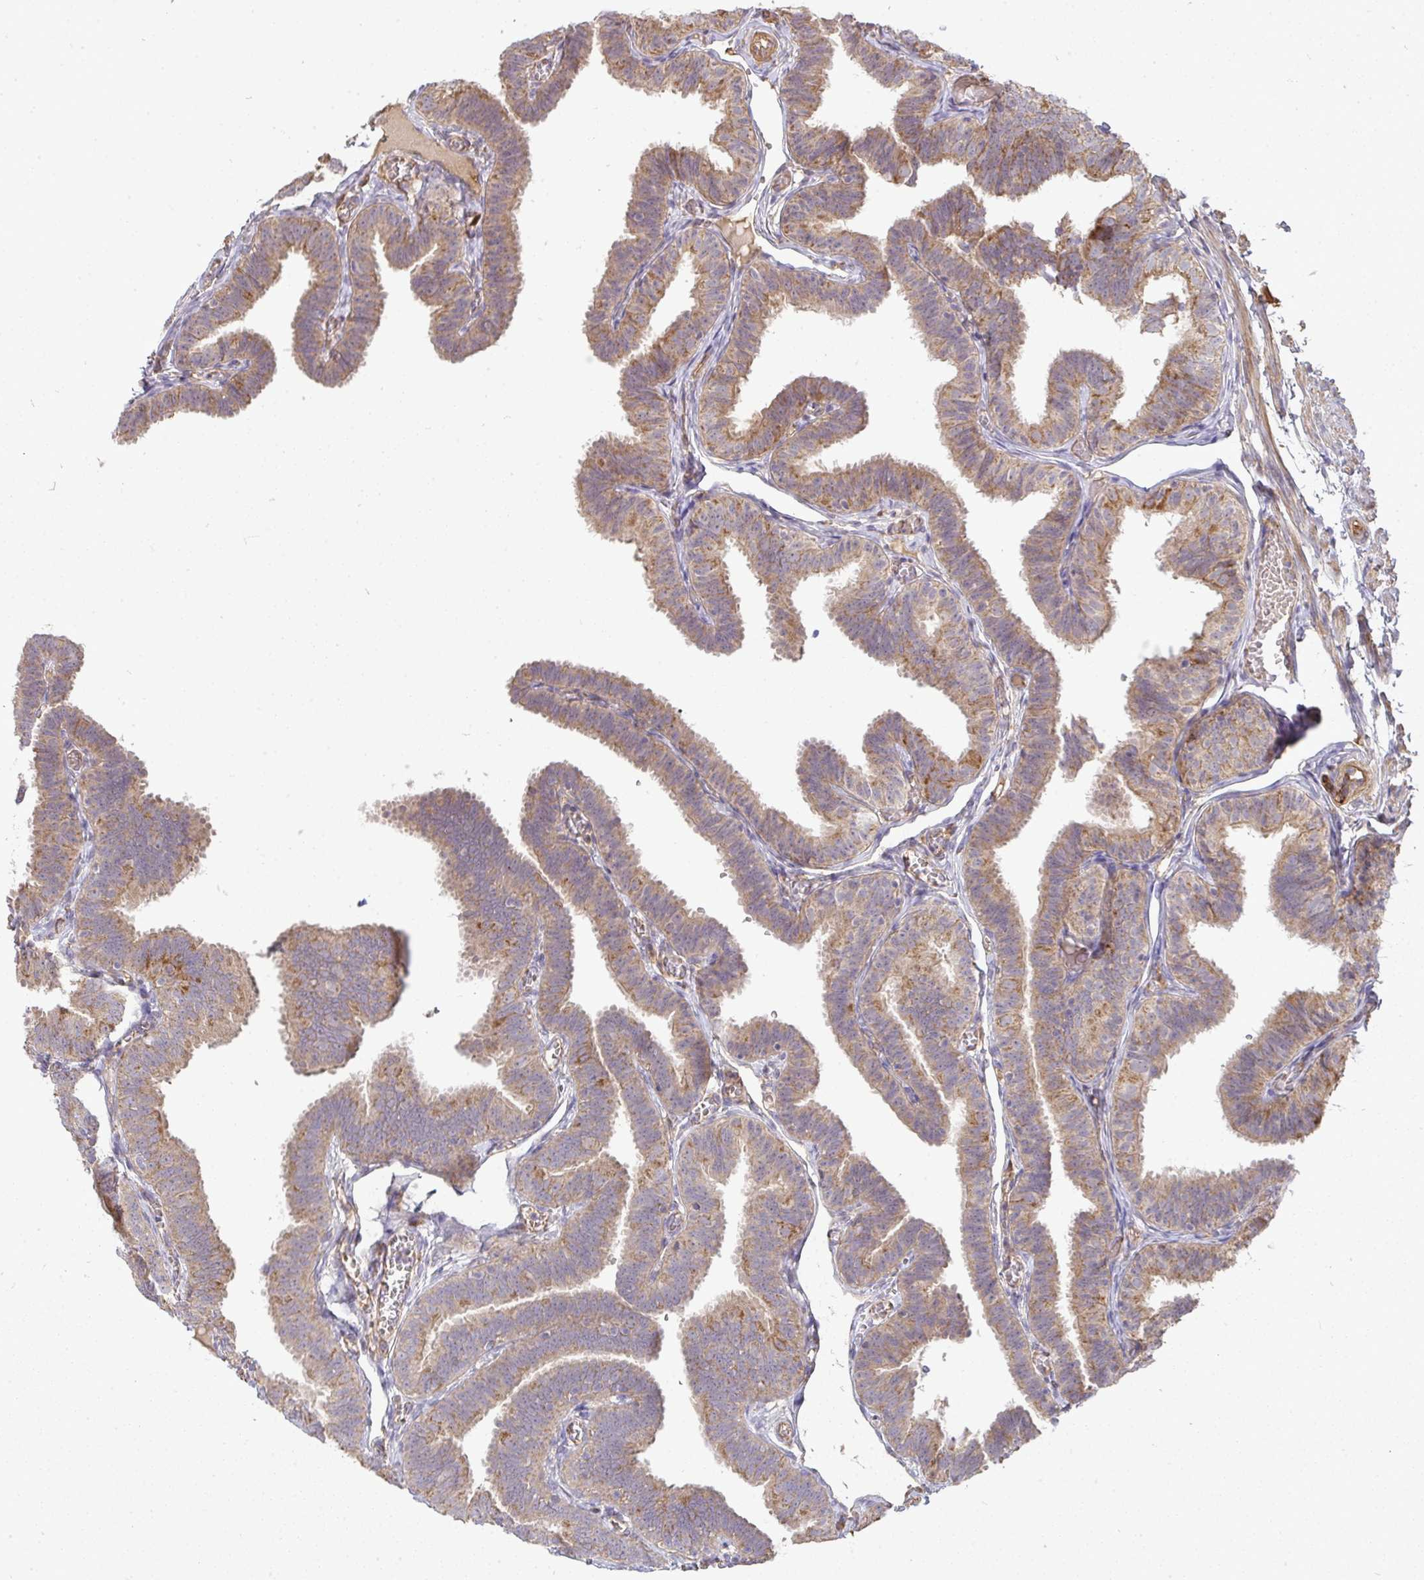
{"staining": {"intensity": "moderate", "quantity": ">75%", "location": "cytoplasmic/membranous"}, "tissue": "fallopian tube", "cell_type": "Glandular cells", "image_type": "normal", "snomed": [{"axis": "morphology", "description": "Normal tissue, NOS"}, {"axis": "topography", "description": "Fallopian tube"}], "caption": "A micrograph of fallopian tube stained for a protein exhibits moderate cytoplasmic/membranous brown staining in glandular cells.", "gene": "B4GALT6", "patient": {"sex": "female", "age": 25}}